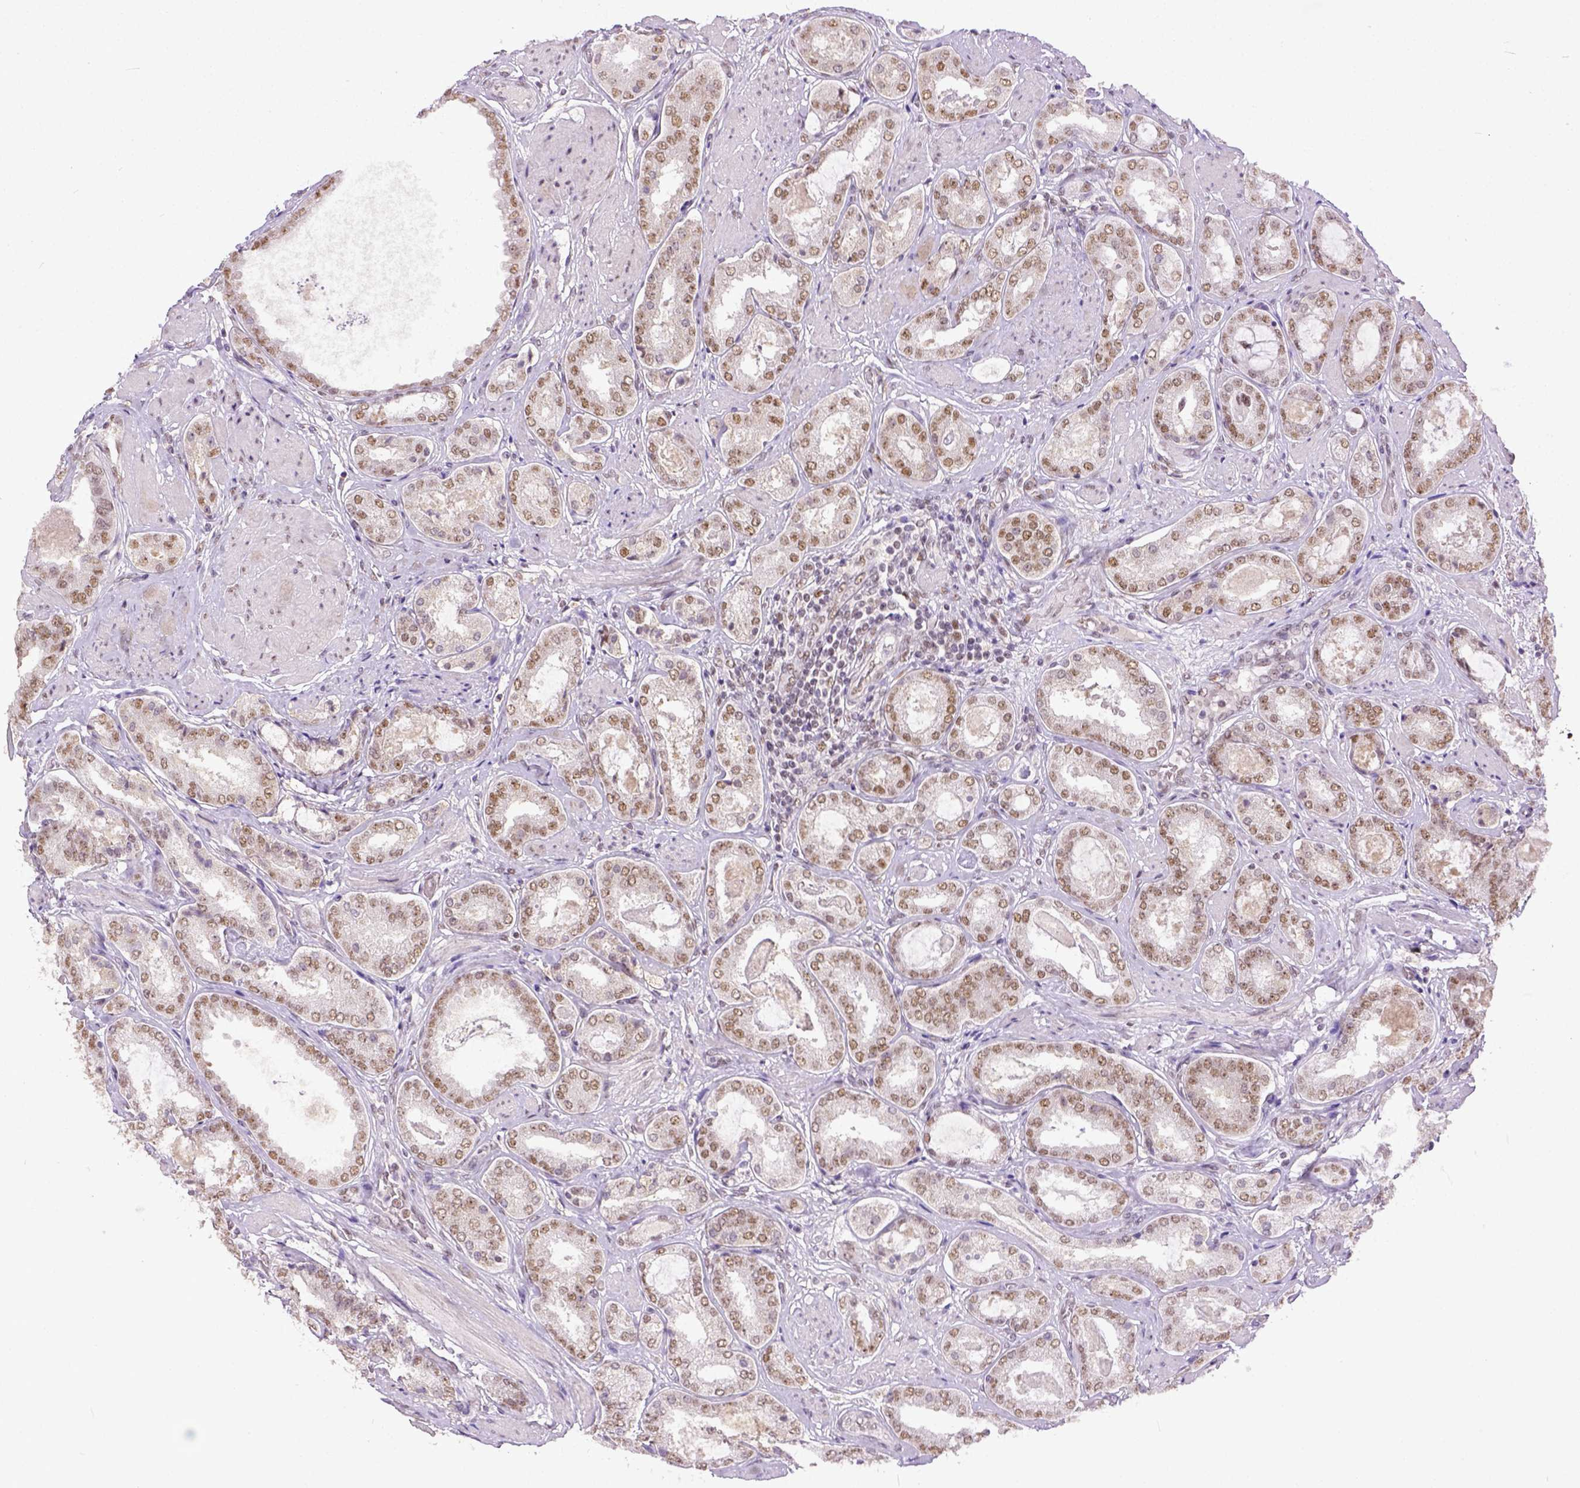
{"staining": {"intensity": "moderate", "quantity": ">75%", "location": "nuclear"}, "tissue": "prostate cancer", "cell_type": "Tumor cells", "image_type": "cancer", "snomed": [{"axis": "morphology", "description": "Adenocarcinoma, High grade"}, {"axis": "topography", "description": "Prostate"}], "caption": "Approximately >75% of tumor cells in prostate cancer (adenocarcinoma (high-grade)) show moderate nuclear protein positivity as visualized by brown immunohistochemical staining.", "gene": "ERCC1", "patient": {"sex": "male", "age": 63}}